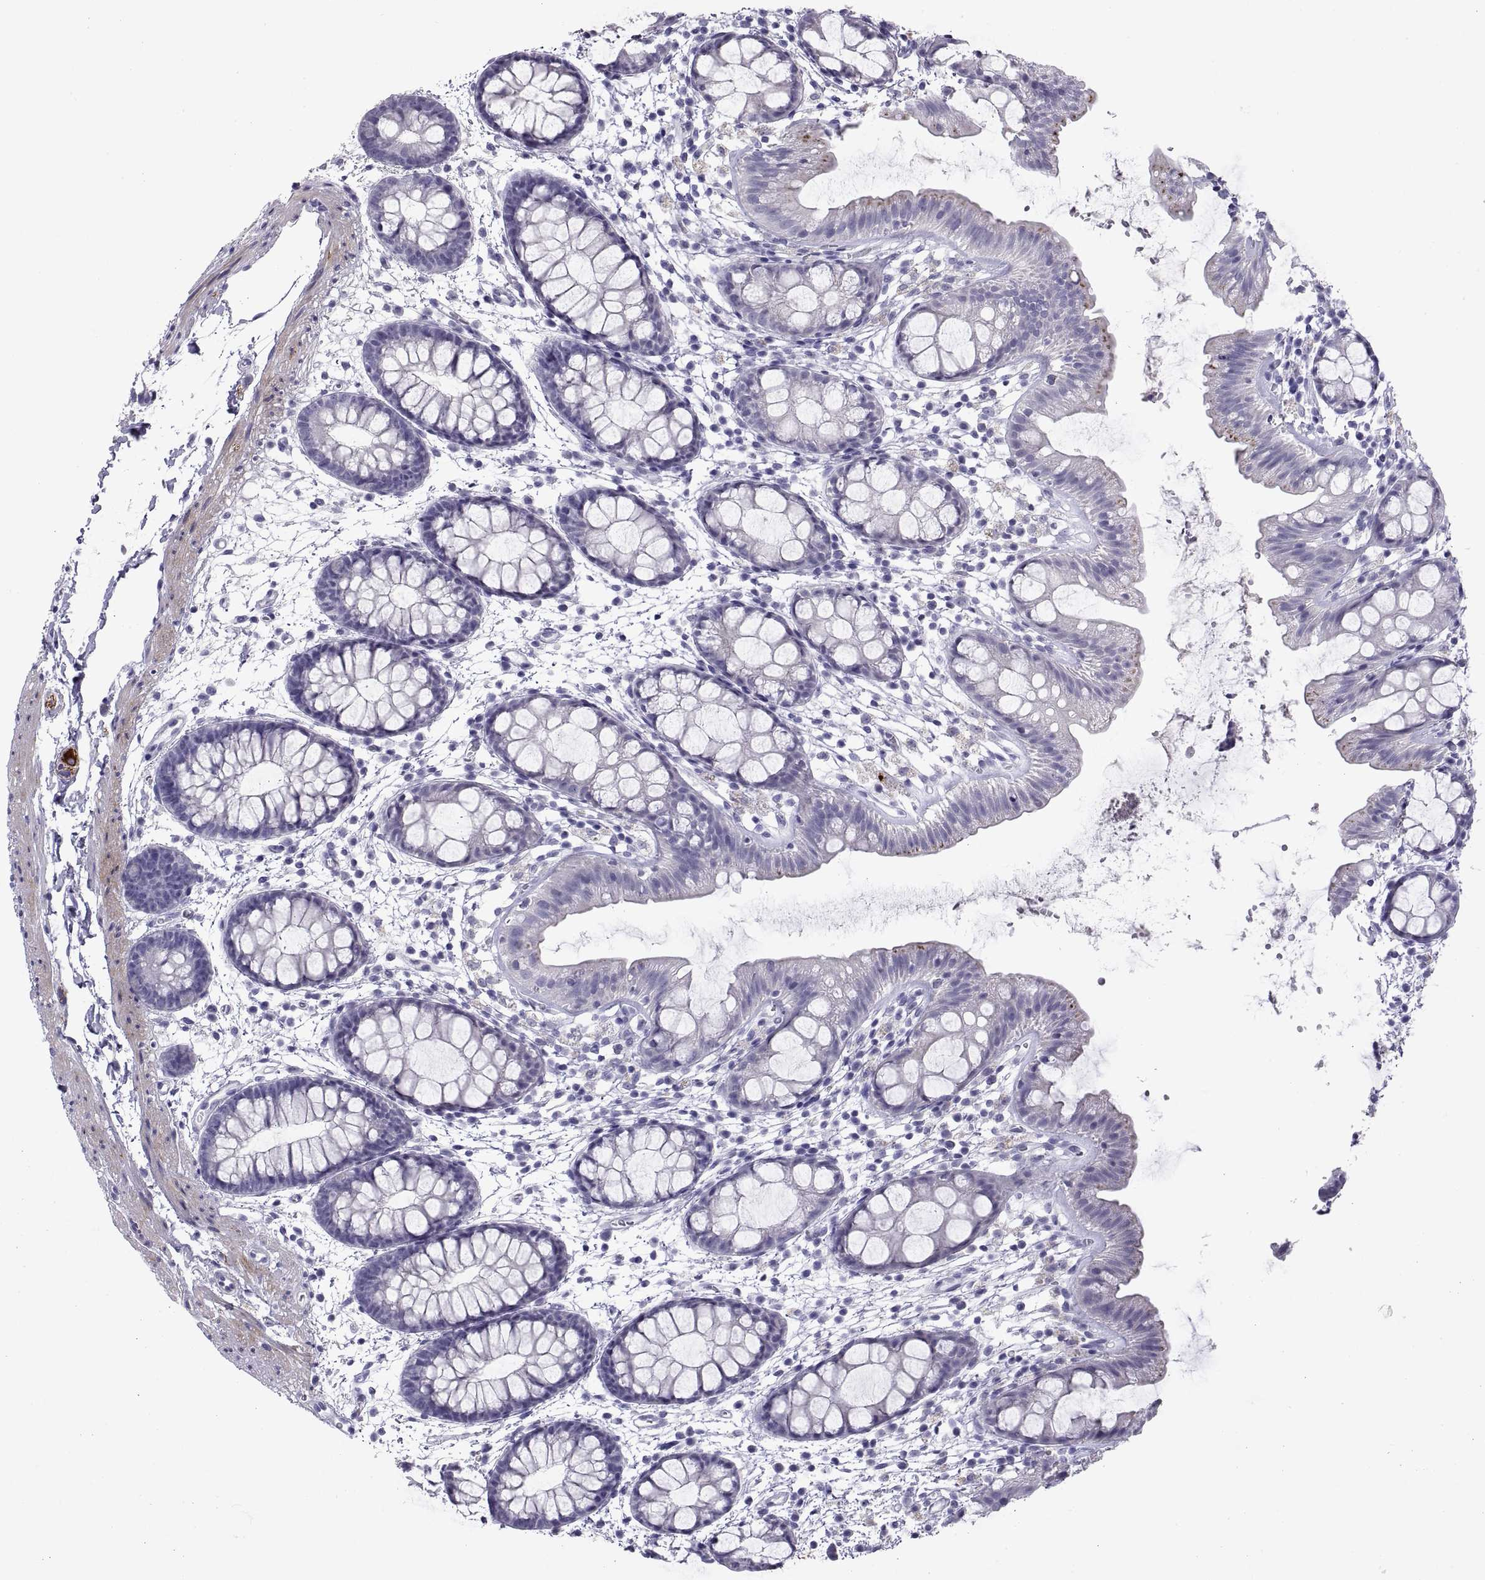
{"staining": {"intensity": "negative", "quantity": "none", "location": "none"}, "tissue": "rectum", "cell_type": "Glandular cells", "image_type": "normal", "snomed": [{"axis": "morphology", "description": "Normal tissue, NOS"}, {"axis": "topography", "description": "Rectum"}], "caption": "DAB immunohistochemical staining of normal human rectum displays no significant positivity in glandular cells. The staining is performed using DAB brown chromogen with nuclei counter-stained in using hematoxylin.", "gene": "RGS20", "patient": {"sex": "male", "age": 57}}